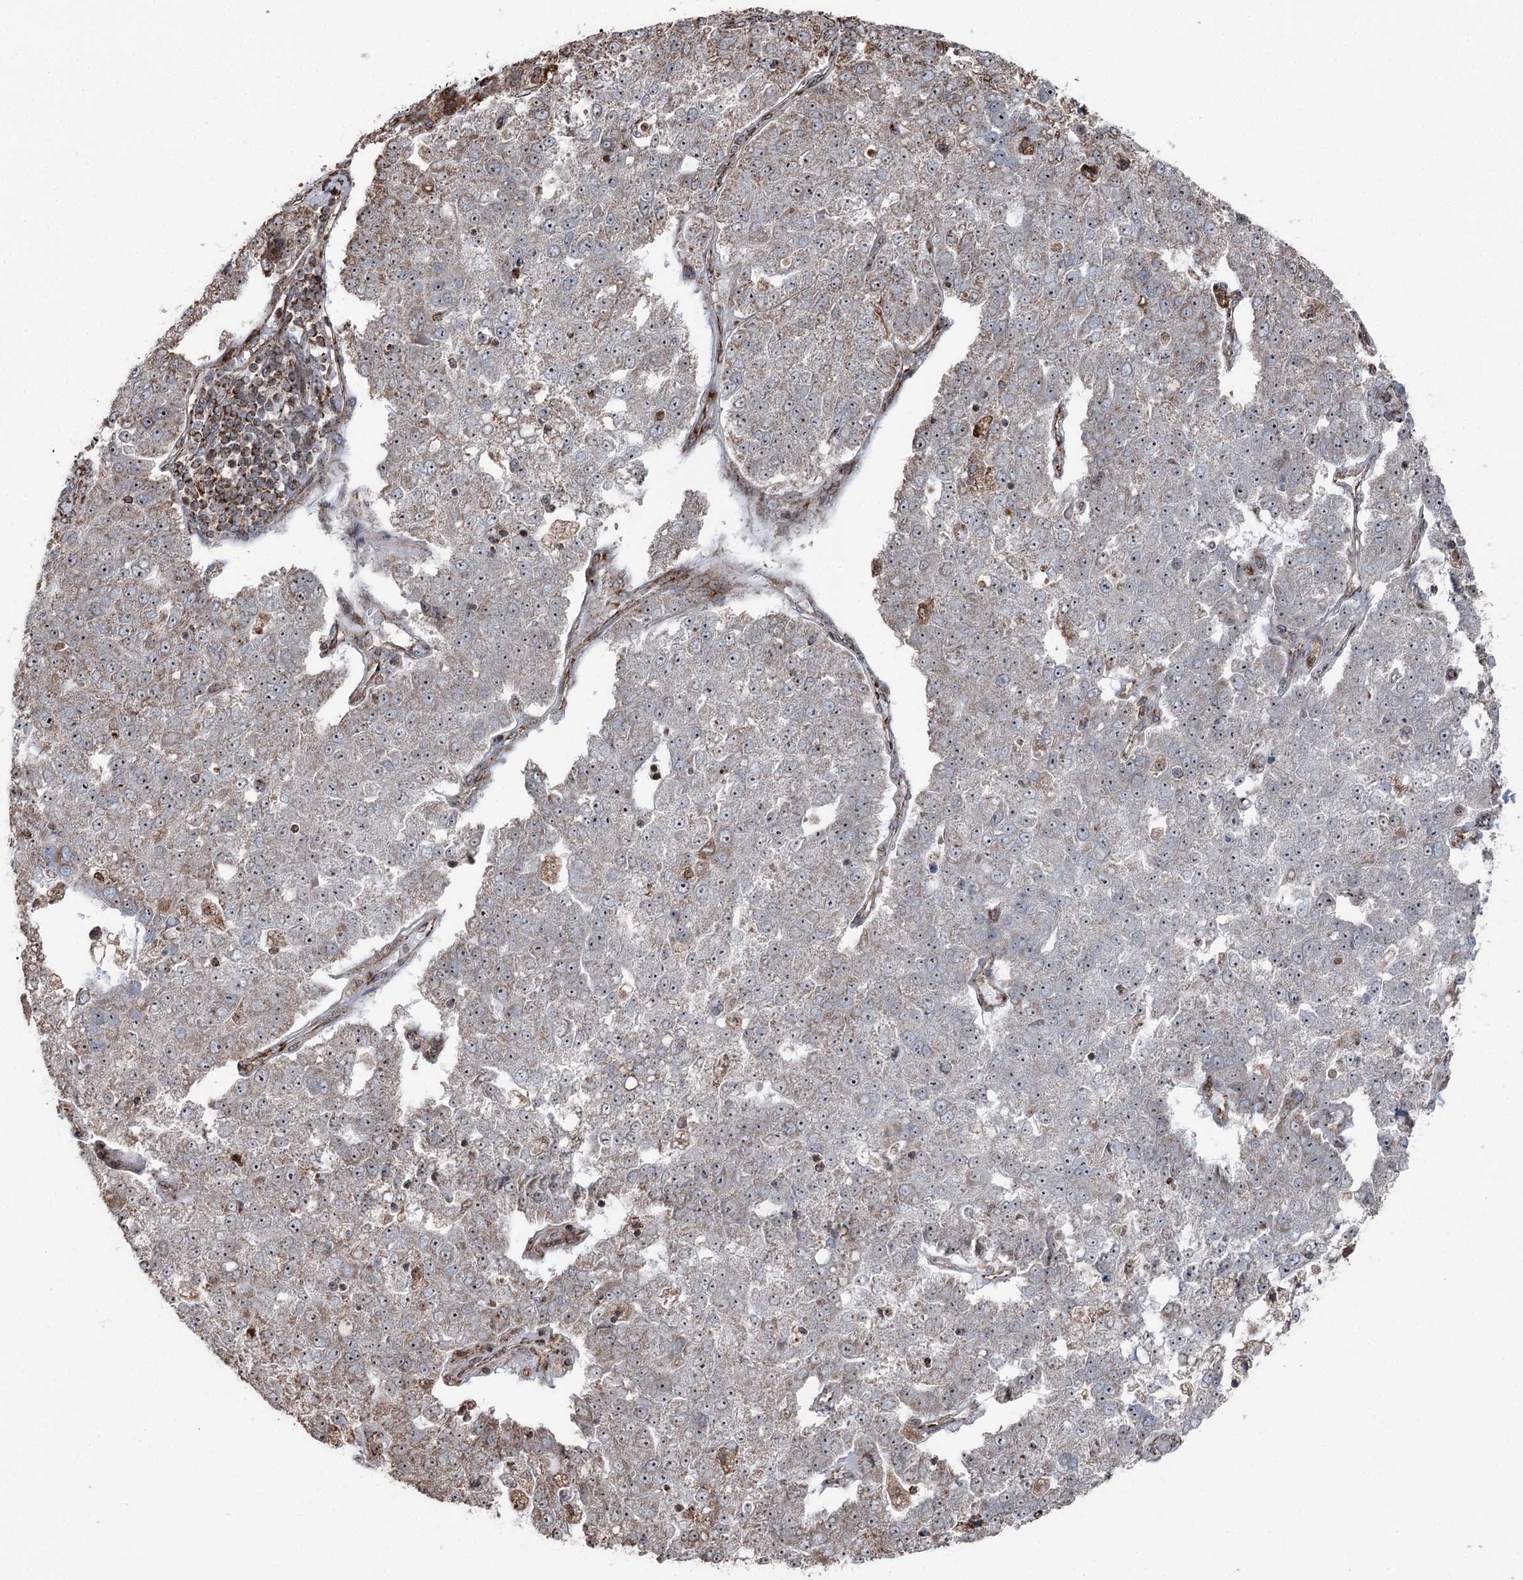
{"staining": {"intensity": "moderate", "quantity": ">75%", "location": "cytoplasmic/membranous,nuclear"}, "tissue": "pancreatic cancer", "cell_type": "Tumor cells", "image_type": "cancer", "snomed": [{"axis": "morphology", "description": "Adenocarcinoma, NOS"}, {"axis": "topography", "description": "Pancreas"}], "caption": "A medium amount of moderate cytoplasmic/membranous and nuclear staining is seen in about >75% of tumor cells in pancreatic cancer (adenocarcinoma) tissue. (Stains: DAB in brown, nuclei in blue, Microscopy: brightfield microscopy at high magnification).", "gene": "STEEP1", "patient": {"sex": "female", "age": 61}}